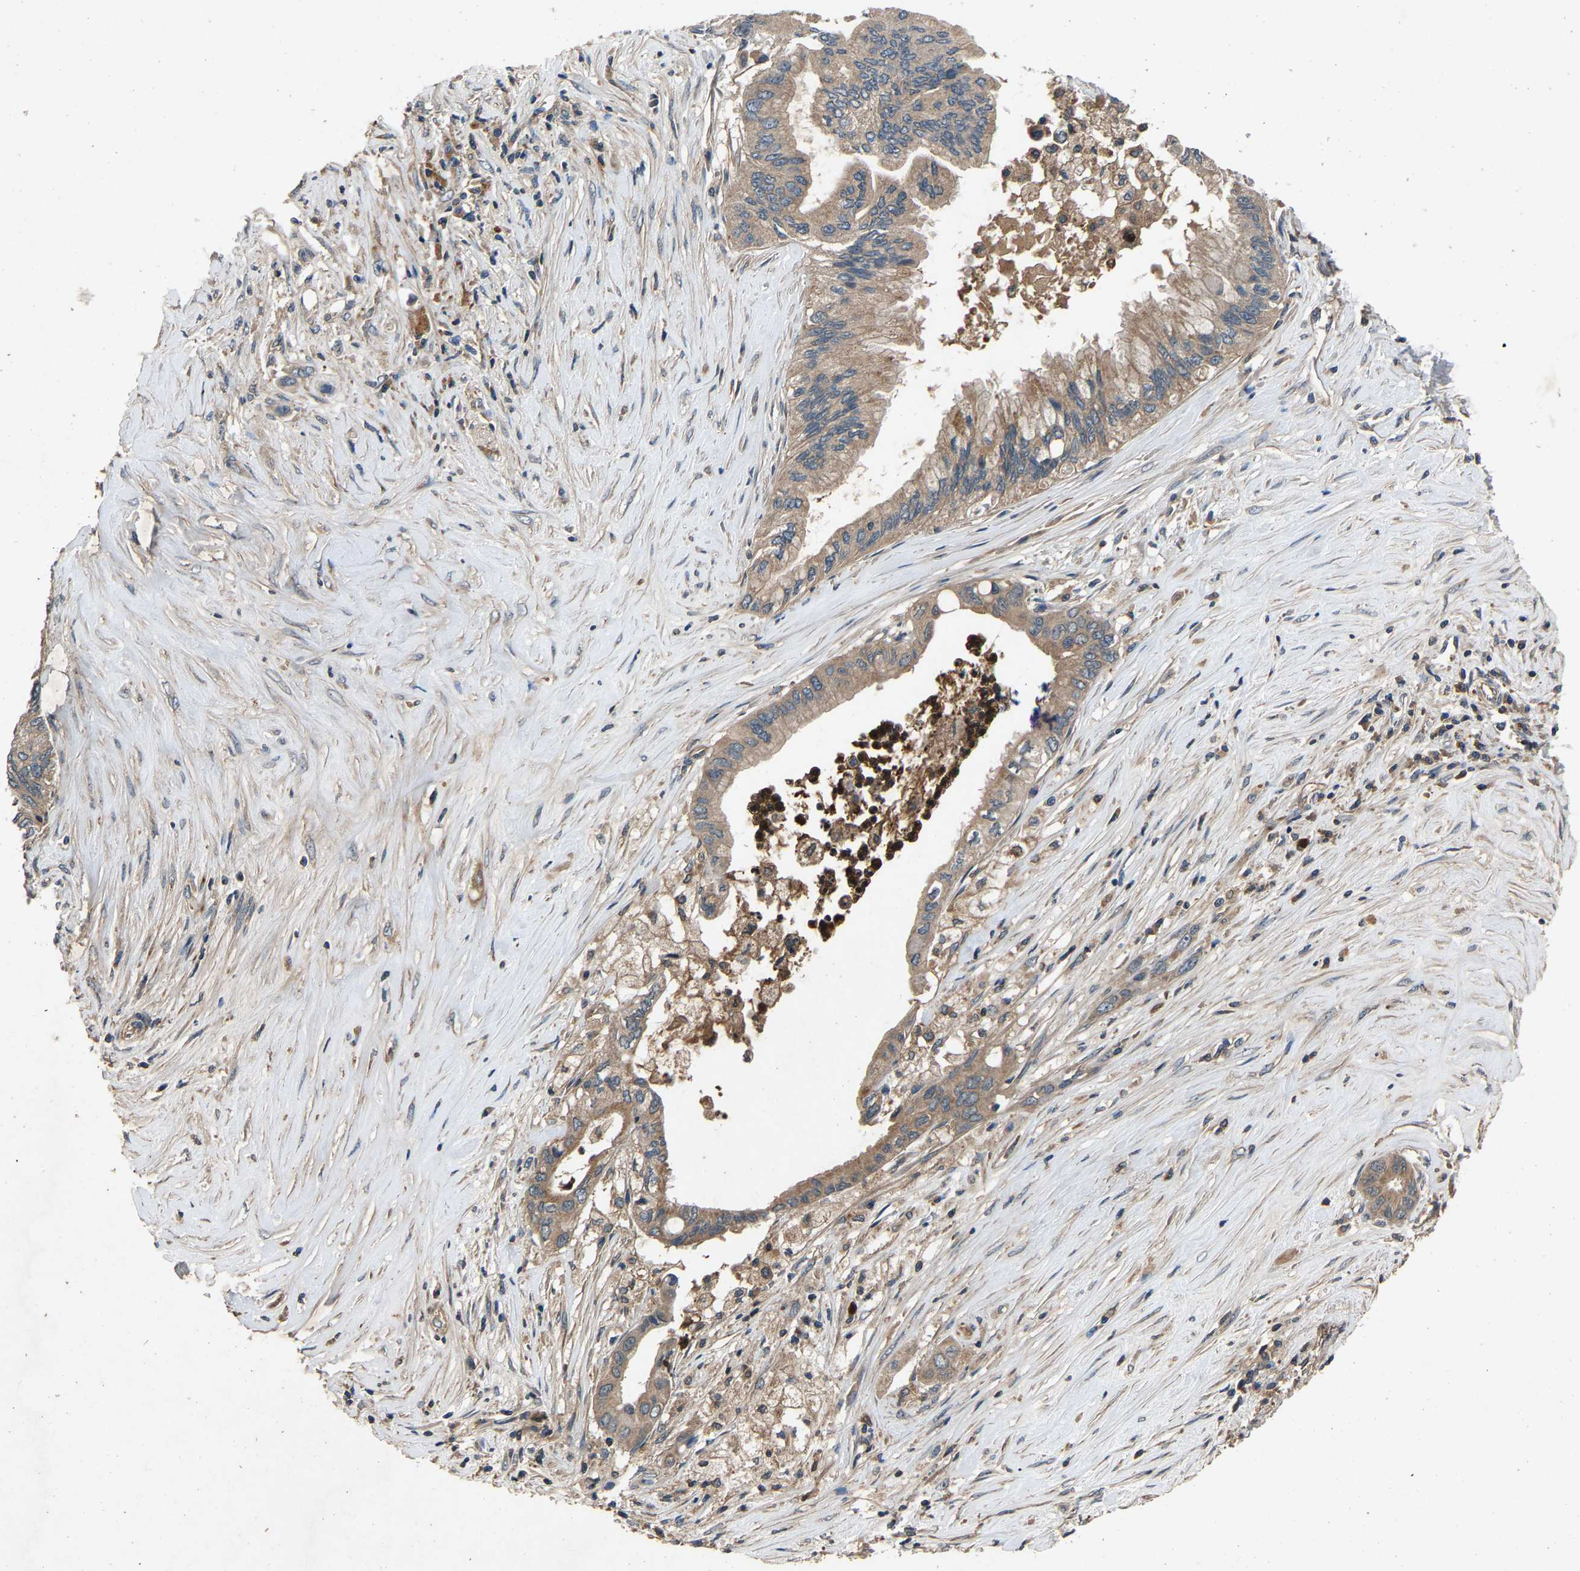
{"staining": {"intensity": "weak", "quantity": ">75%", "location": "cytoplasmic/membranous"}, "tissue": "pancreatic cancer", "cell_type": "Tumor cells", "image_type": "cancer", "snomed": [{"axis": "morphology", "description": "Adenocarcinoma, NOS"}, {"axis": "topography", "description": "Pancreas"}], "caption": "An immunohistochemistry (IHC) image of tumor tissue is shown. Protein staining in brown labels weak cytoplasmic/membranous positivity in pancreatic cancer (adenocarcinoma) within tumor cells.", "gene": "PPID", "patient": {"sex": "female", "age": 73}}